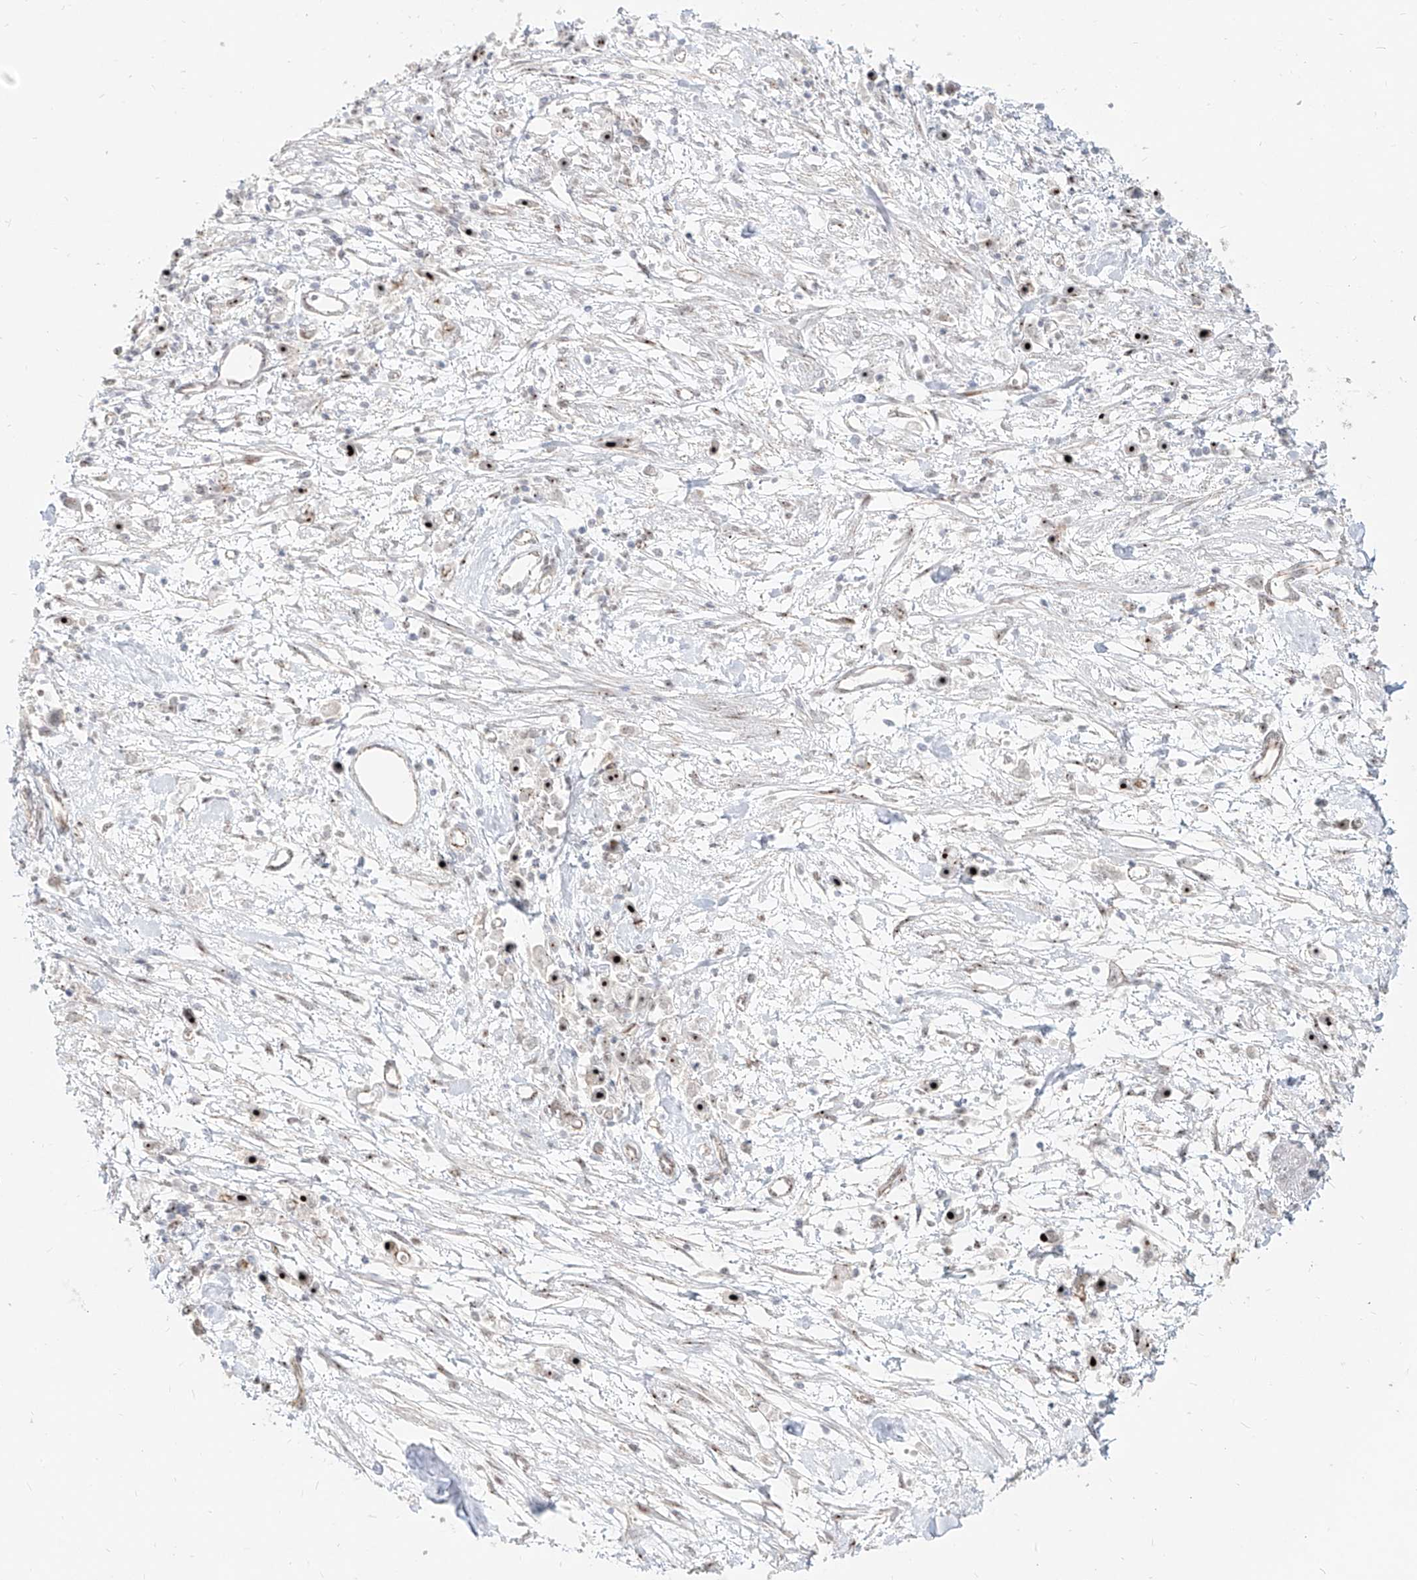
{"staining": {"intensity": "strong", "quantity": "25%-75%", "location": "nuclear"}, "tissue": "stomach cancer", "cell_type": "Tumor cells", "image_type": "cancer", "snomed": [{"axis": "morphology", "description": "Adenocarcinoma, NOS"}, {"axis": "topography", "description": "Stomach"}], "caption": "High-magnification brightfield microscopy of stomach cancer (adenocarcinoma) stained with DAB (3,3'-diaminobenzidine) (brown) and counterstained with hematoxylin (blue). tumor cells exhibit strong nuclear positivity is present in approximately25%-75% of cells.", "gene": "ZNF710", "patient": {"sex": "female", "age": 59}}